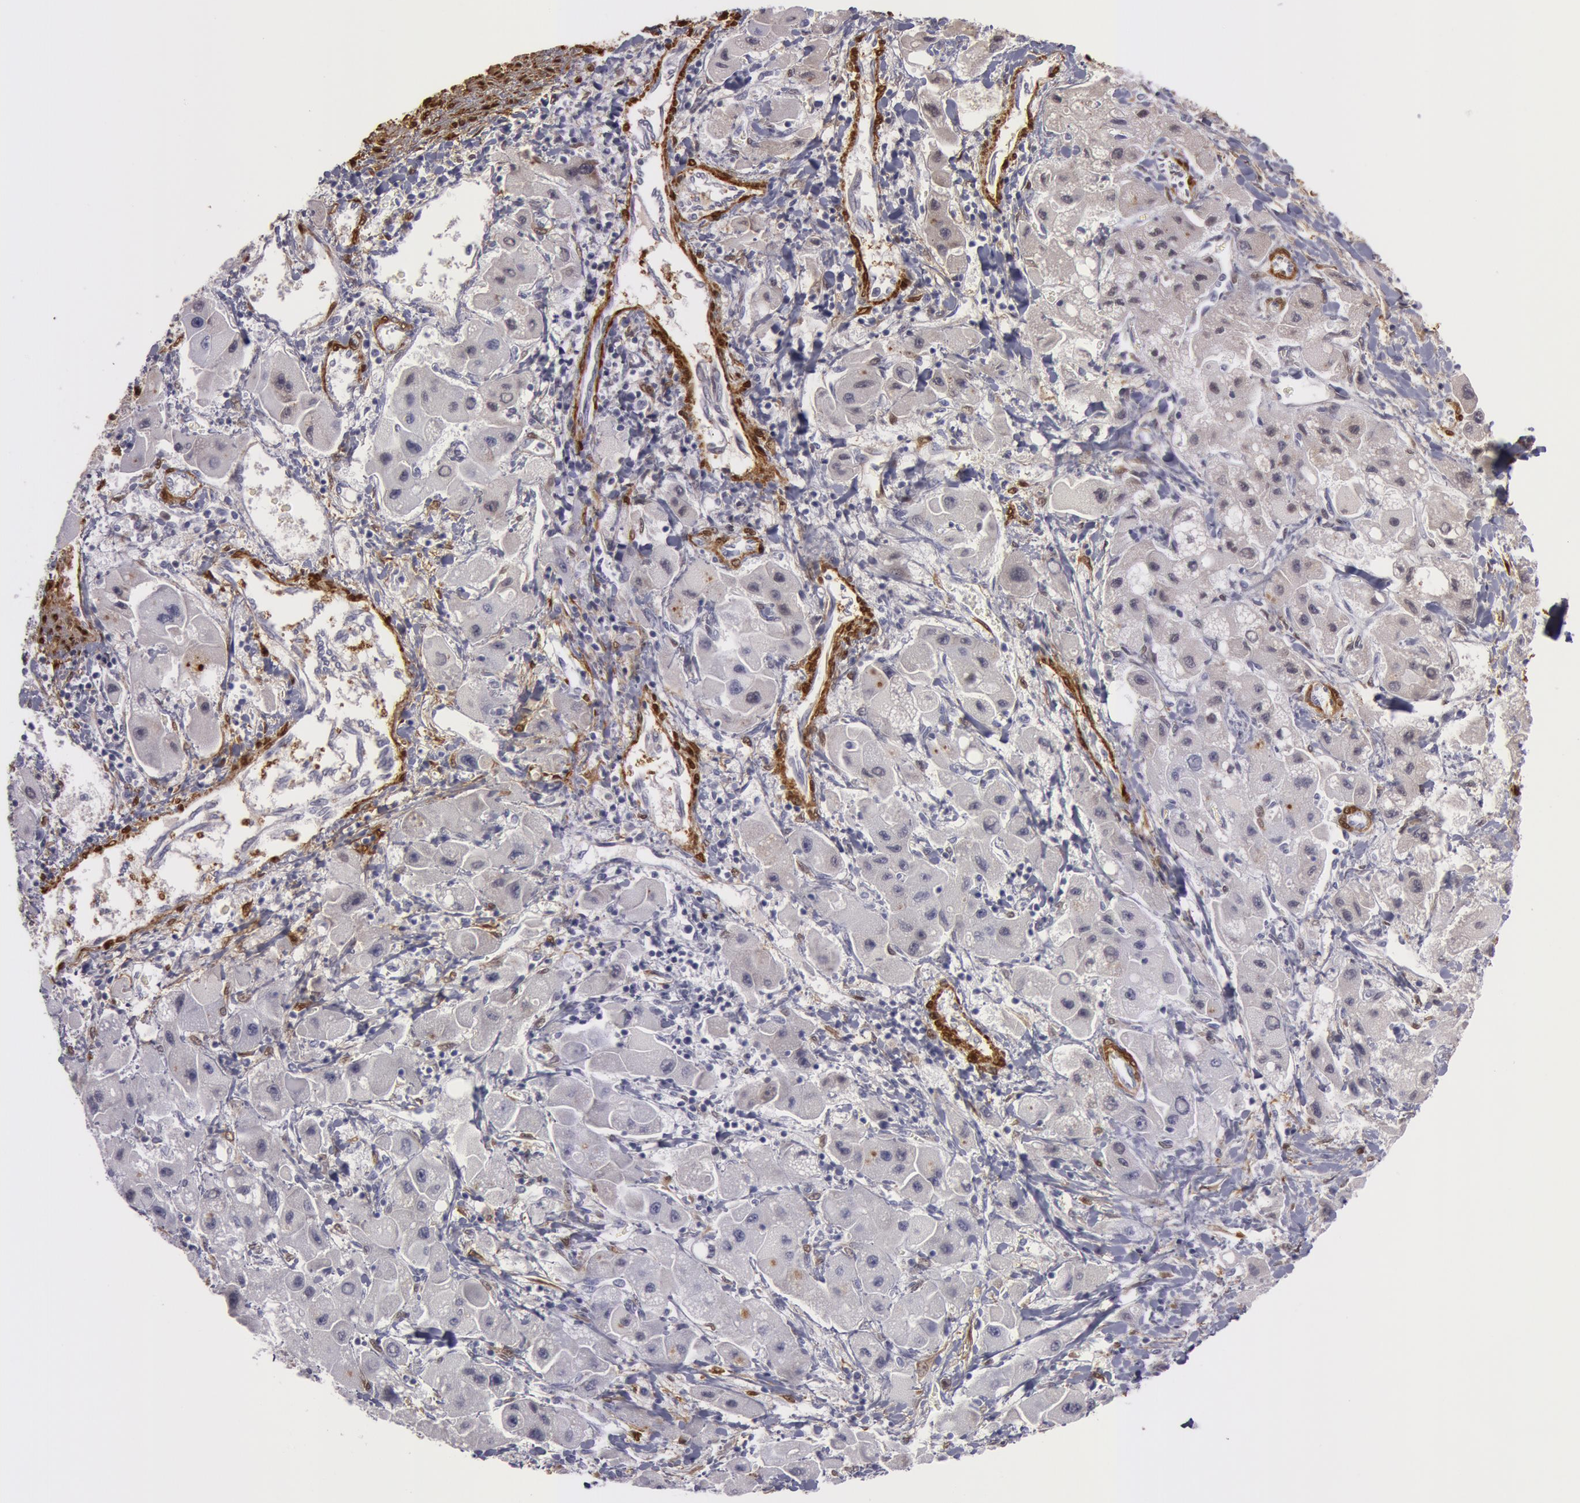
{"staining": {"intensity": "negative", "quantity": "none", "location": "none"}, "tissue": "liver cancer", "cell_type": "Tumor cells", "image_type": "cancer", "snomed": [{"axis": "morphology", "description": "Carcinoma, Hepatocellular, NOS"}, {"axis": "topography", "description": "Liver"}], "caption": "Liver cancer (hepatocellular carcinoma) stained for a protein using immunohistochemistry (IHC) displays no staining tumor cells.", "gene": "TAGLN", "patient": {"sex": "male", "age": 24}}